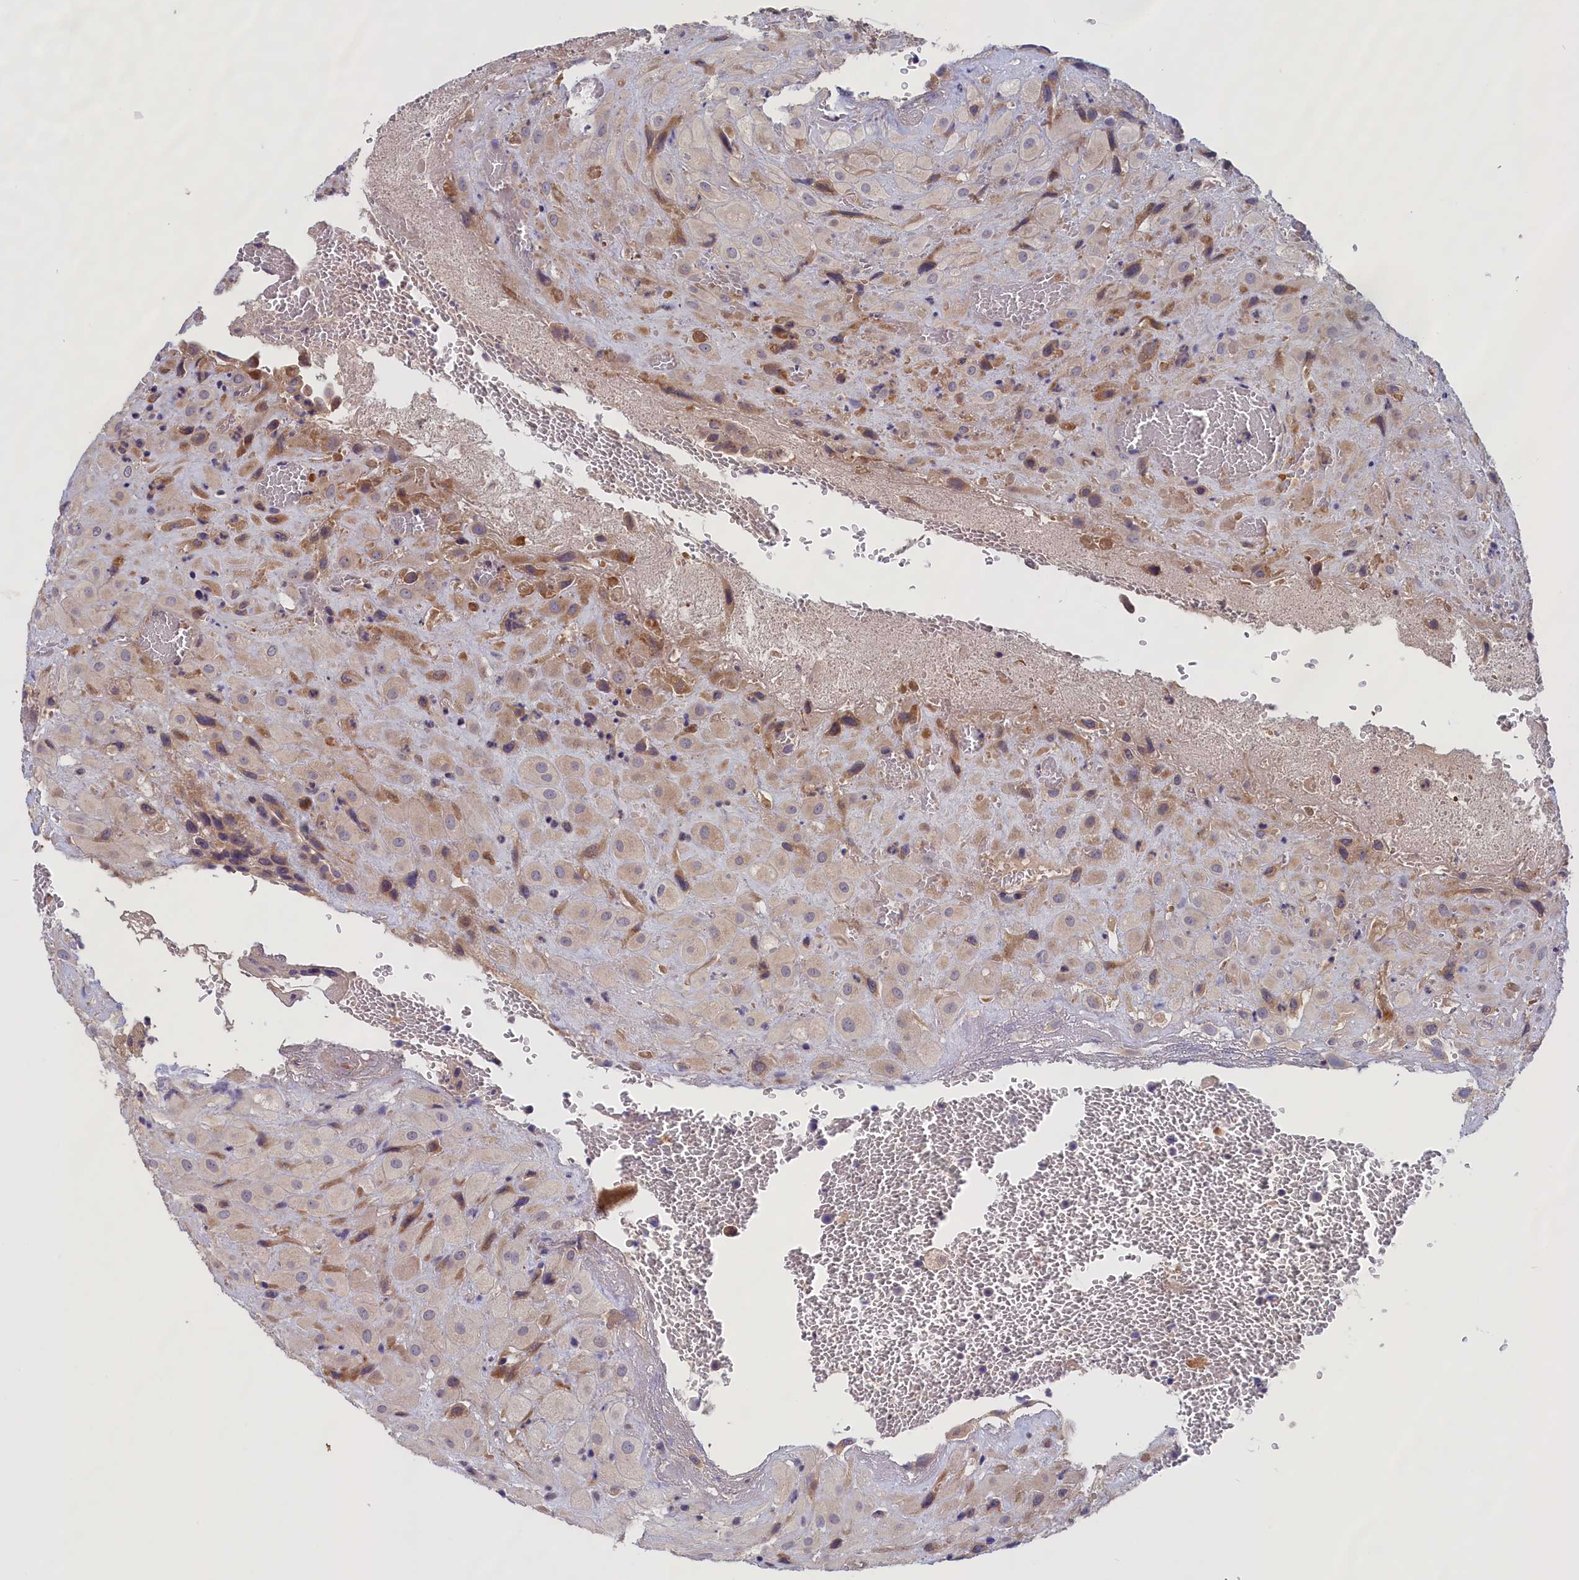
{"staining": {"intensity": "moderate", "quantity": "<25%", "location": "cytoplasmic/membranous"}, "tissue": "placenta", "cell_type": "Decidual cells", "image_type": "normal", "snomed": [{"axis": "morphology", "description": "Normal tissue, NOS"}, {"axis": "topography", "description": "Placenta"}], "caption": "A histopathology image of human placenta stained for a protein shows moderate cytoplasmic/membranous brown staining in decidual cells. (Brightfield microscopy of DAB IHC at high magnification).", "gene": "IGFALS", "patient": {"sex": "female", "age": 35}}